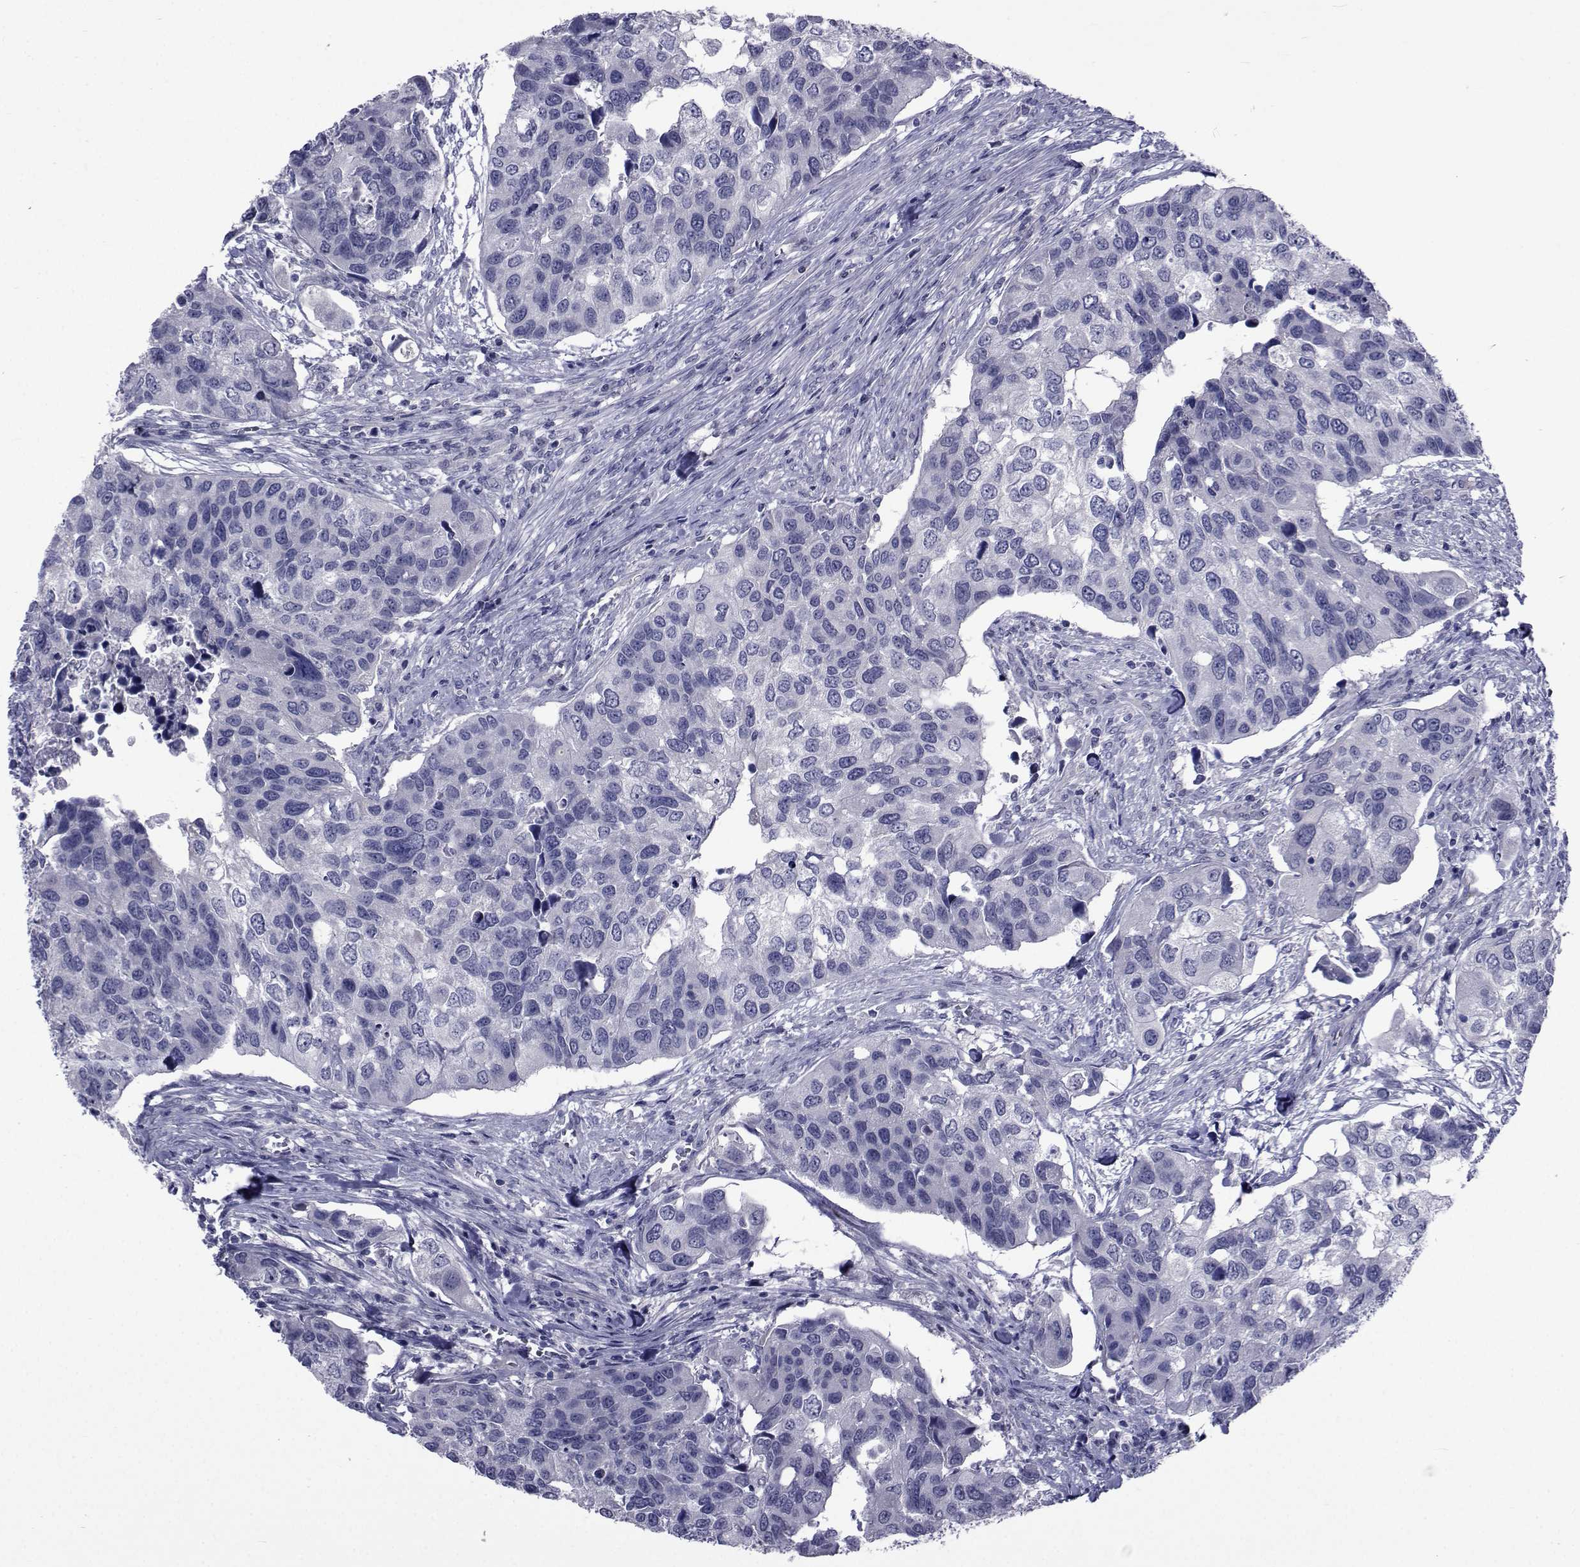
{"staining": {"intensity": "negative", "quantity": "none", "location": "none"}, "tissue": "urothelial cancer", "cell_type": "Tumor cells", "image_type": "cancer", "snomed": [{"axis": "morphology", "description": "Urothelial carcinoma, High grade"}, {"axis": "topography", "description": "Urinary bladder"}], "caption": "IHC of high-grade urothelial carcinoma exhibits no staining in tumor cells.", "gene": "SEMA5B", "patient": {"sex": "male", "age": 60}}